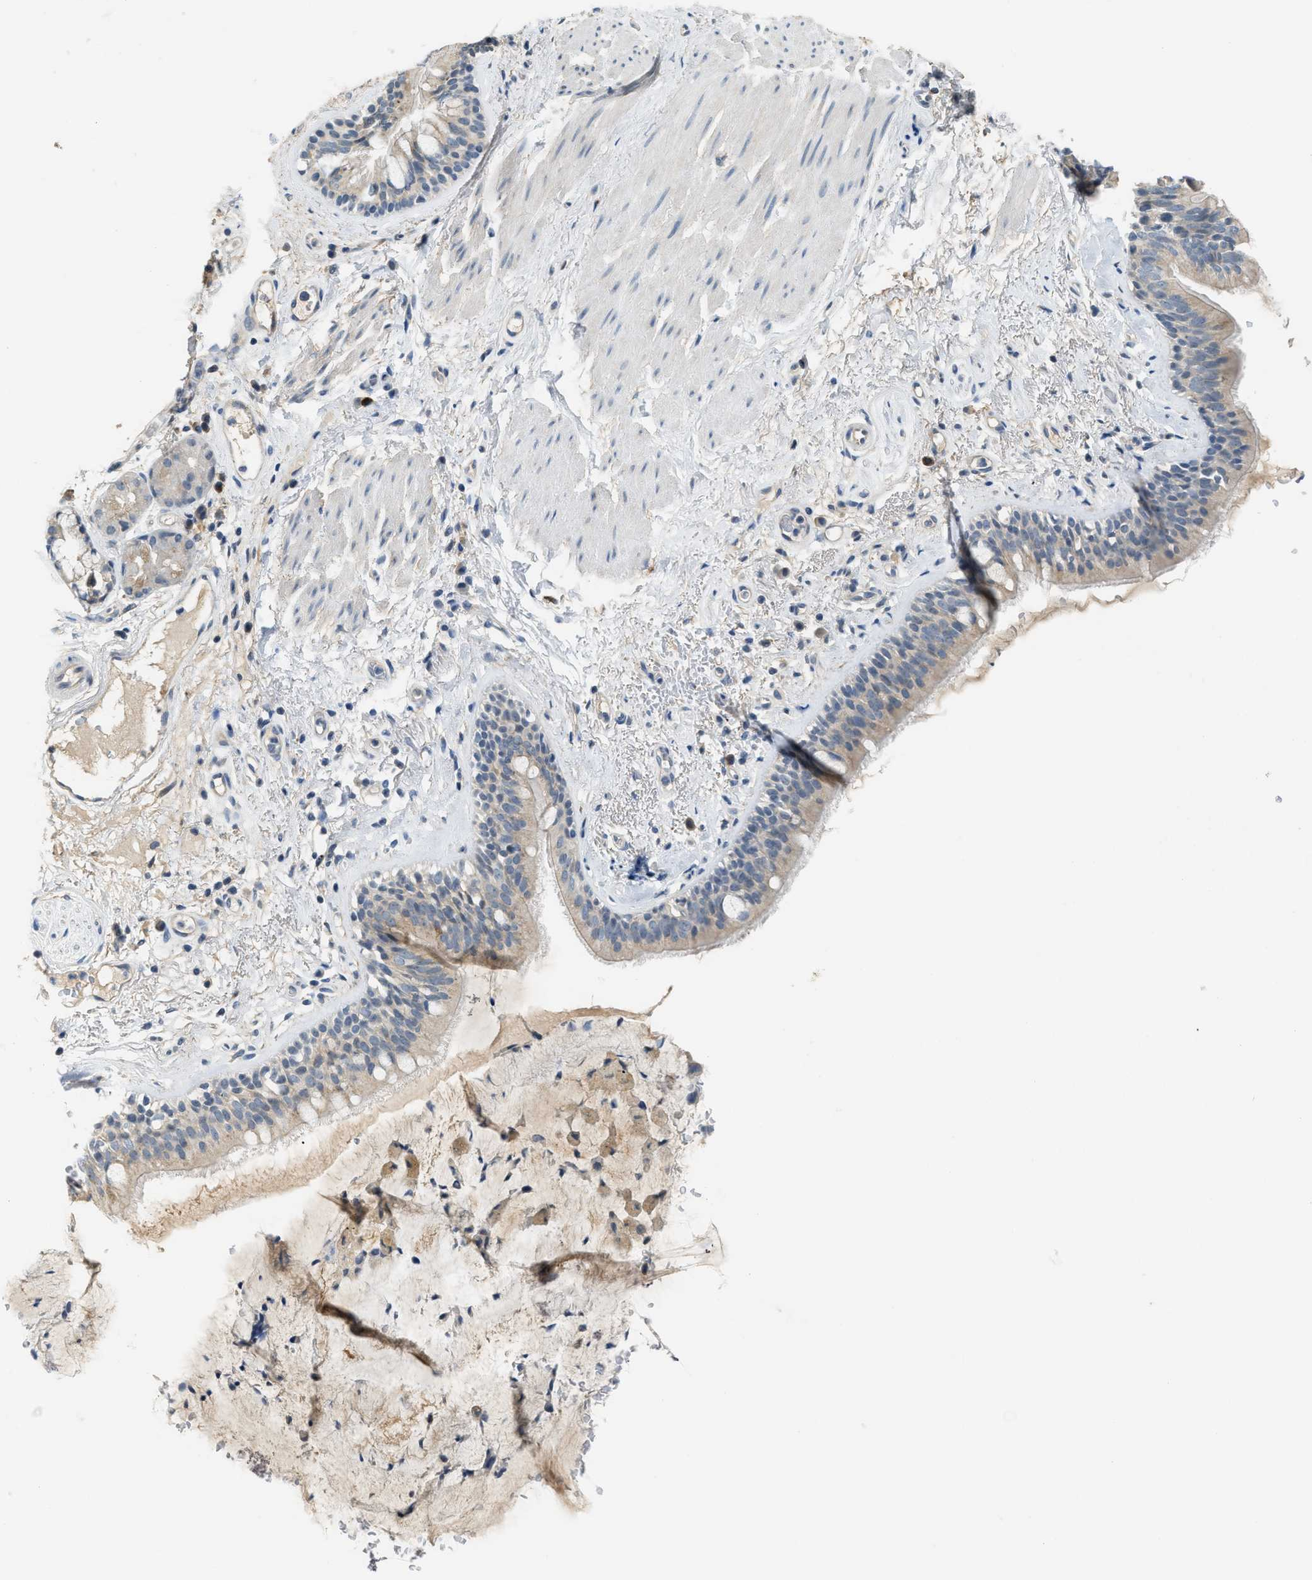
{"staining": {"intensity": "weak", "quantity": ">75%", "location": "cytoplasmic/membranous"}, "tissue": "bronchus", "cell_type": "Respiratory epithelial cells", "image_type": "normal", "snomed": [{"axis": "morphology", "description": "Normal tissue, NOS"}, {"axis": "topography", "description": "Cartilage tissue"}], "caption": "IHC (DAB (3,3'-diaminobenzidine)) staining of benign bronchus shows weak cytoplasmic/membranous protein positivity in approximately >75% of respiratory epithelial cells. The protein is shown in brown color, while the nuclei are stained blue.", "gene": "TMEM154", "patient": {"sex": "female", "age": 63}}